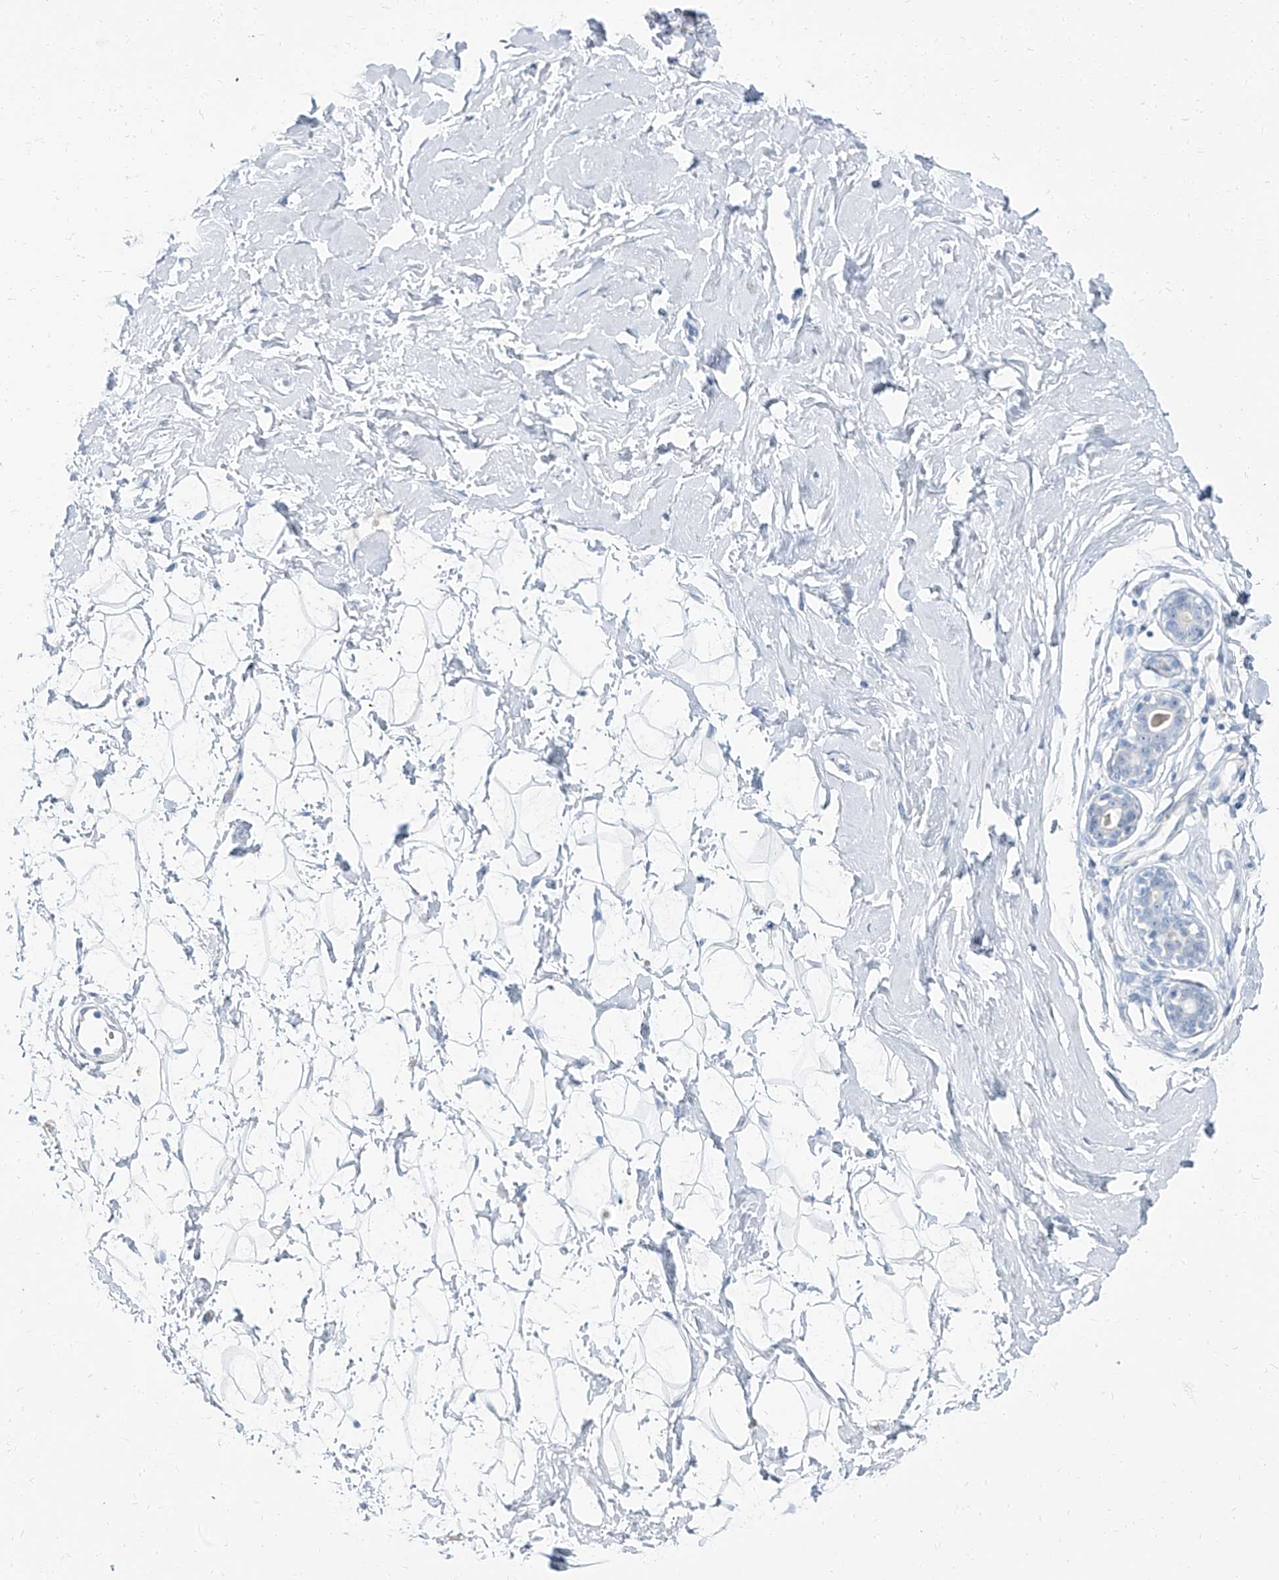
{"staining": {"intensity": "negative", "quantity": "none", "location": "none"}, "tissue": "breast", "cell_type": "Adipocytes", "image_type": "normal", "snomed": [{"axis": "morphology", "description": "Normal tissue, NOS"}, {"axis": "morphology", "description": "Adenoma, NOS"}, {"axis": "topography", "description": "Breast"}], "caption": "Immunohistochemistry (IHC) of benign breast shows no expression in adipocytes.", "gene": "TXLNB", "patient": {"sex": "female", "age": 23}}